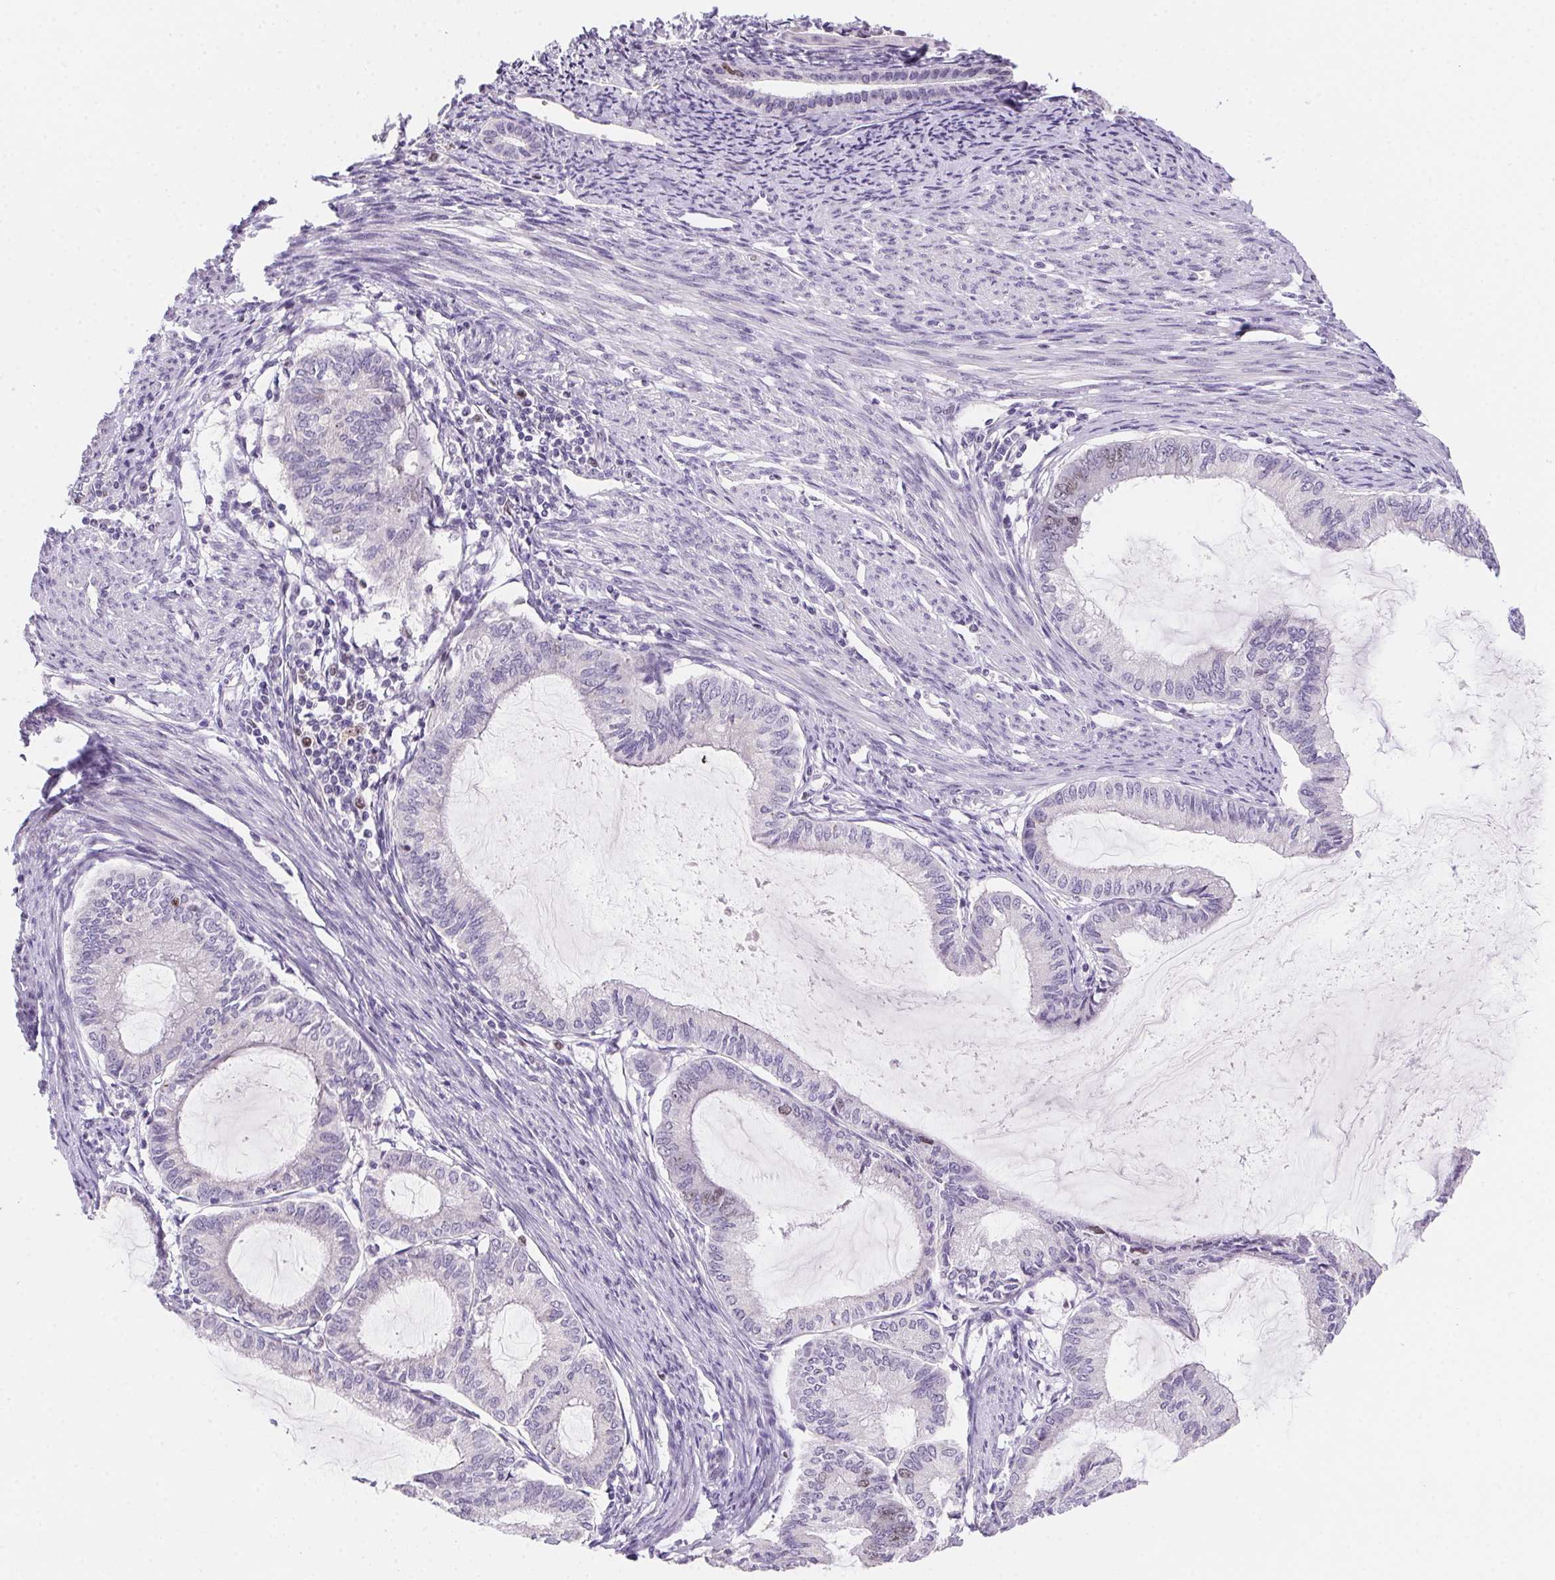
{"staining": {"intensity": "negative", "quantity": "none", "location": "none"}, "tissue": "endometrial cancer", "cell_type": "Tumor cells", "image_type": "cancer", "snomed": [{"axis": "morphology", "description": "Adenocarcinoma, NOS"}, {"axis": "topography", "description": "Endometrium"}], "caption": "Immunohistochemistry histopathology image of neoplastic tissue: human endometrial cancer (adenocarcinoma) stained with DAB (3,3'-diaminobenzidine) reveals no significant protein staining in tumor cells. The staining was performed using DAB to visualize the protein expression in brown, while the nuclei were stained in blue with hematoxylin (Magnification: 20x).", "gene": "HELLS", "patient": {"sex": "female", "age": 86}}